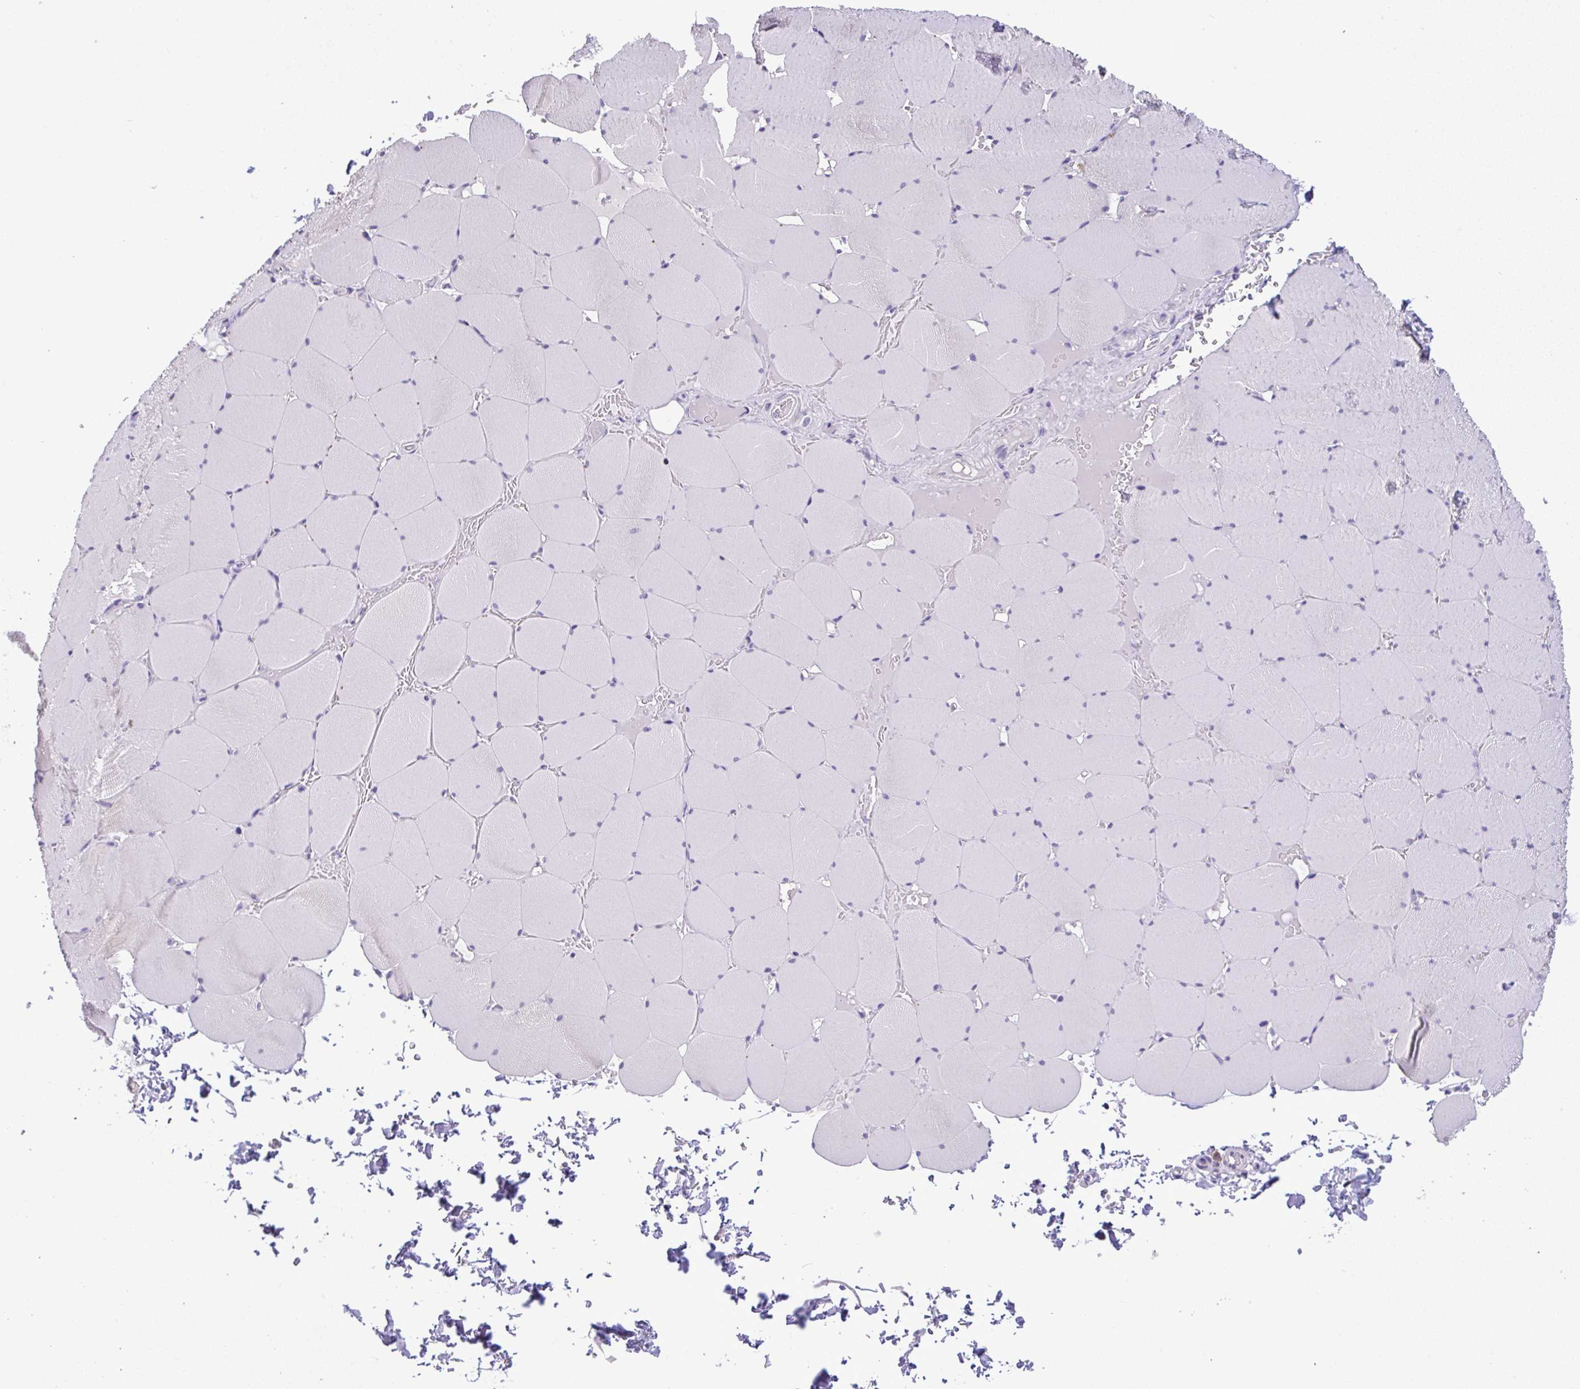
{"staining": {"intensity": "negative", "quantity": "none", "location": "none"}, "tissue": "skeletal muscle", "cell_type": "Myocytes", "image_type": "normal", "snomed": [{"axis": "morphology", "description": "Normal tissue, NOS"}, {"axis": "topography", "description": "Skeletal muscle"}, {"axis": "topography", "description": "Head-Neck"}], "caption": "Immunohistochemistry of normal skeletal muscle demonstrates no staining in myocytes. (IHC, brightfield microscopy, high magnification).", "gene": "YBX2", "patient": {"sex": "male", "age": 66}}